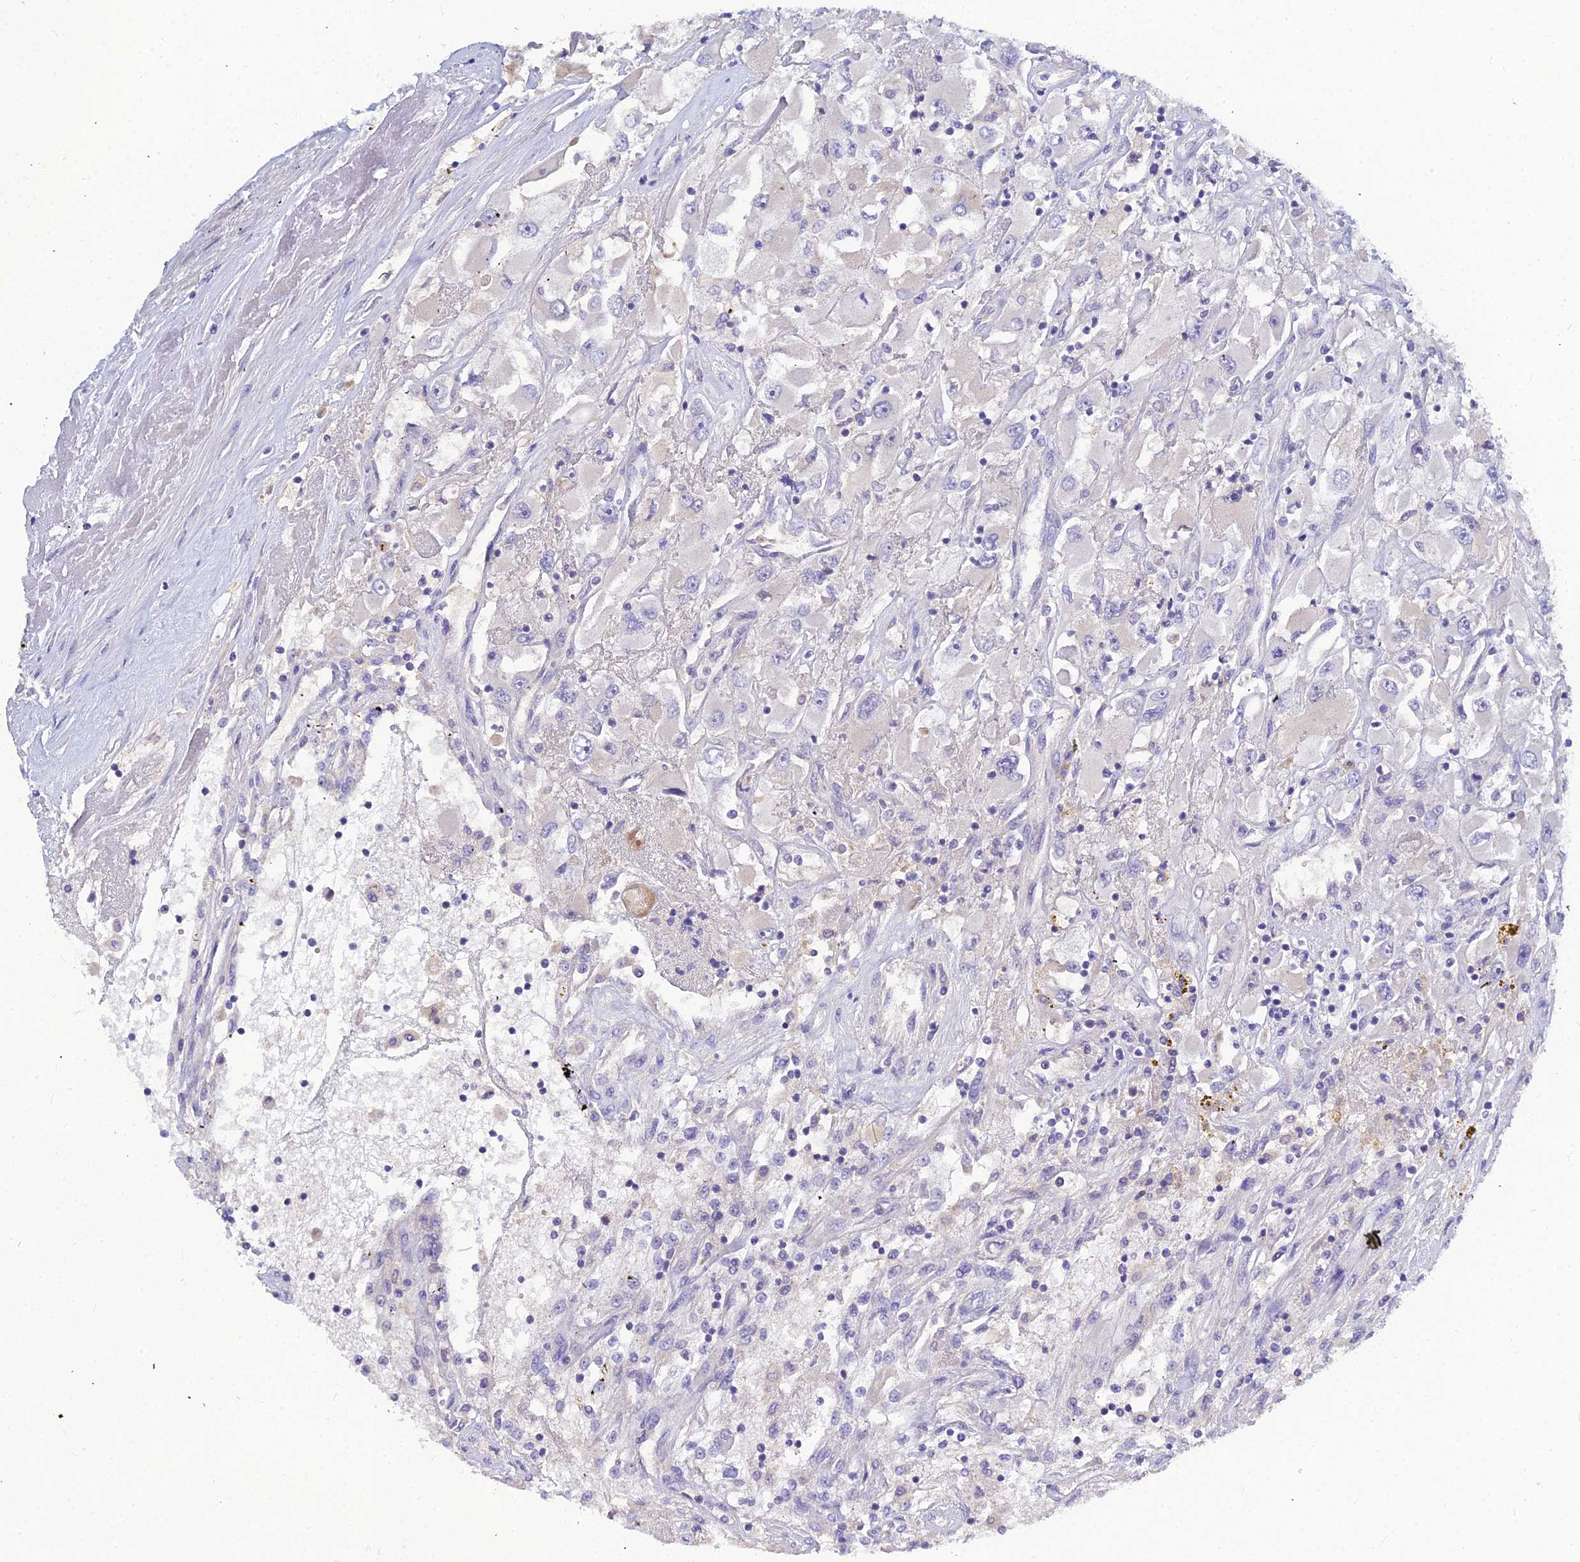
{"staining": {"intensity": "negative", "quantity": "none", "location": "none"}, "tissue": "renal cancer", "cell_type": "Tumor cells", "image_type": "cancer", "snomed": [{"axis": "morphology", "description": "Adenocarcinoma, NOS"}, {"axis": "topography", "description": "Kidney"}], "caption": "Micrograph shows no protein positivity in tumor cells of renal cancer (adenocarcinoma) tissue.", "gene": "DMRTA1", "patient": {"sex": "female", "age": 52}}